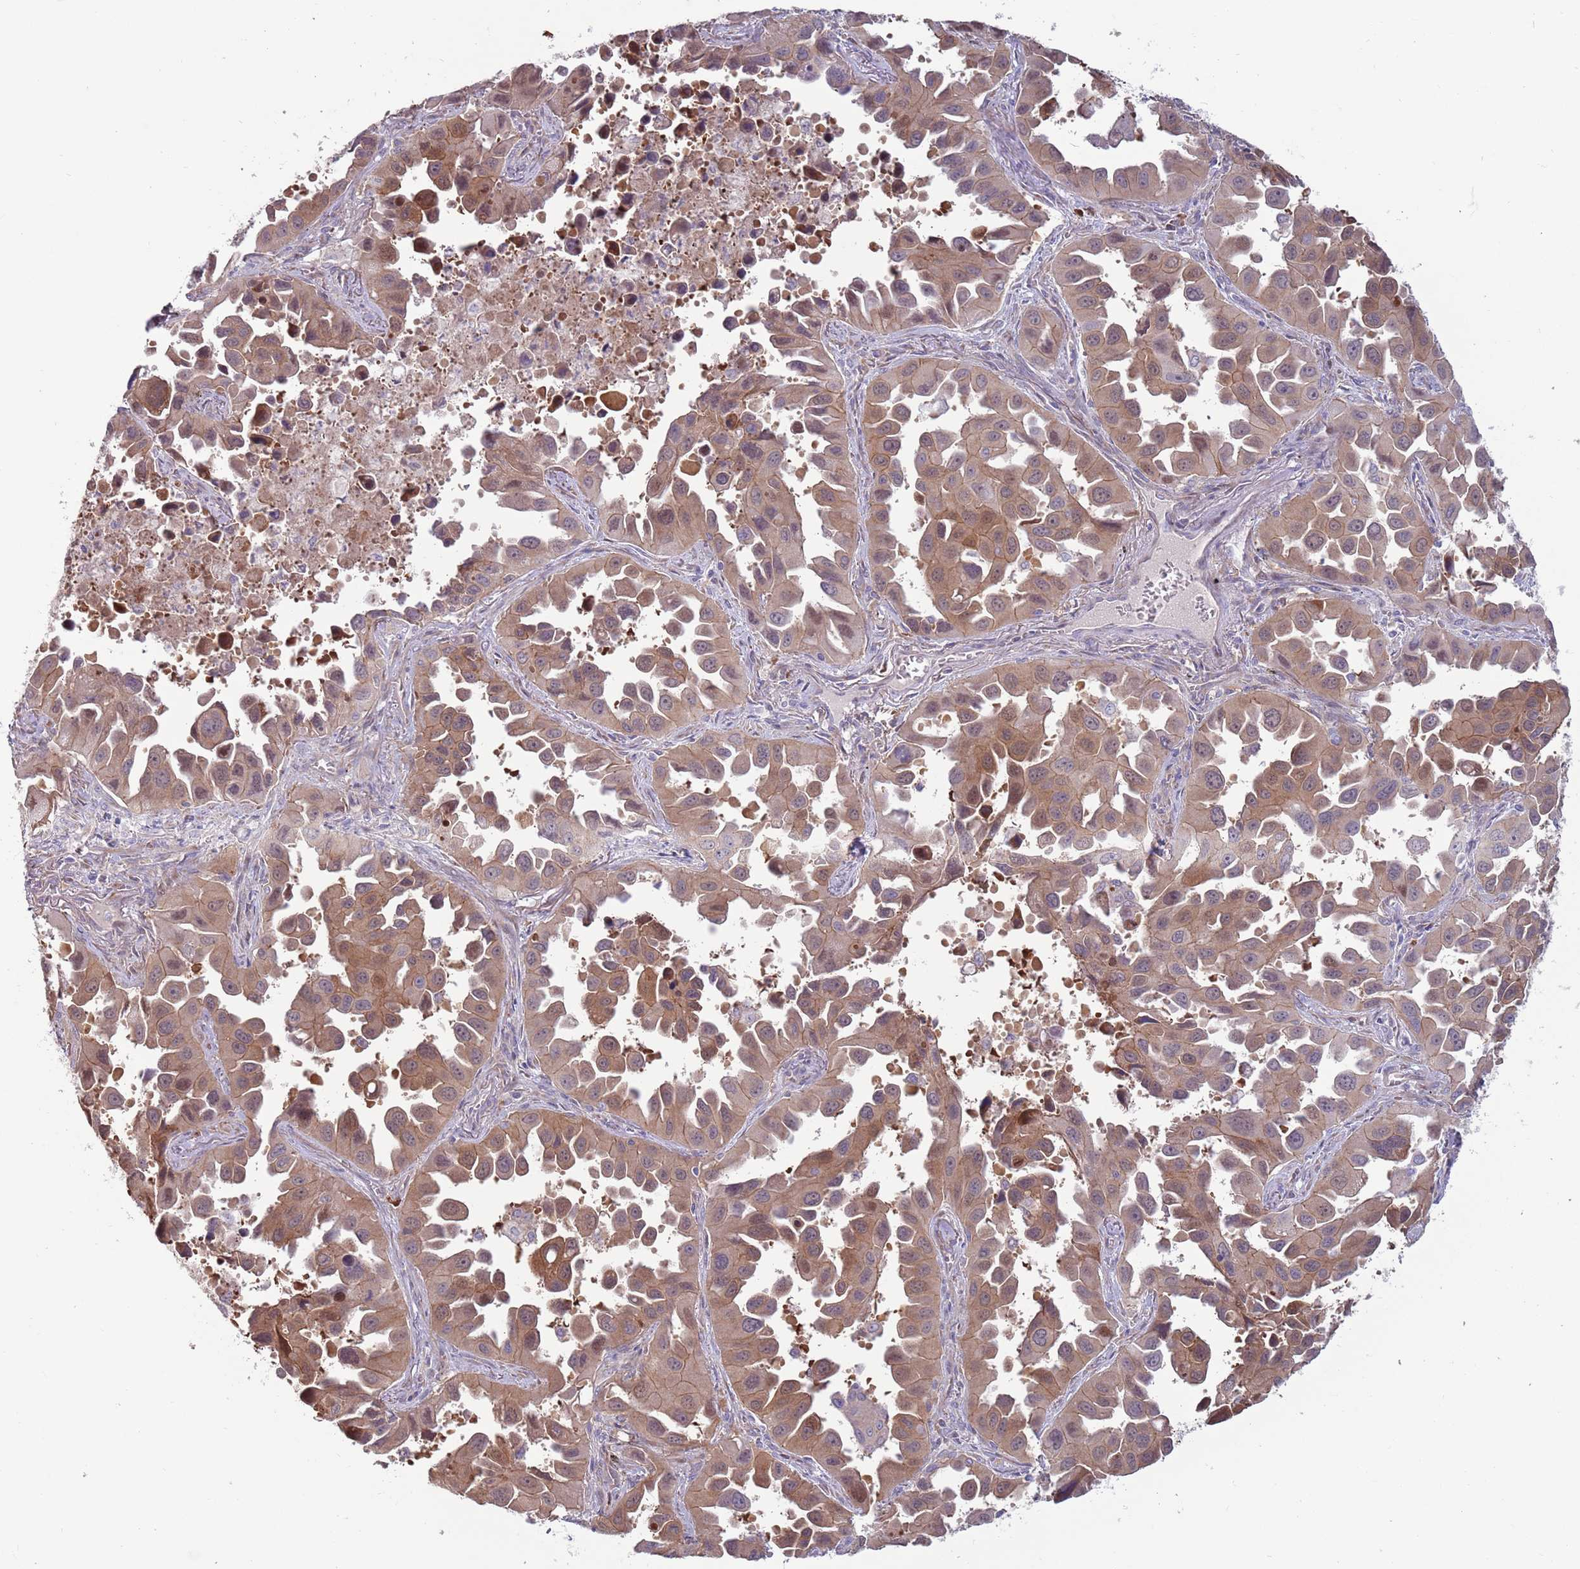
{"staining": {"intensity": "moderate", "quantity": "25%-75%", "location": "cytoplasmic/membranous,nuclear"}, "tissue": "lung cancer", "cell_type": "Tumor cells", "image_type": "cancer", "snomed": [{"axis": "morphology", "description": "Adenocarcinoma, NOS"}, {"axis": "topography", "description": "Lung"}], "caption": "Lung cancer (adenocarcinoma) stained with a protein marker exhibits moderate staining in tumor cells.", "gene": "CCDC150", "patient": {"sex": "male", "age": 66}}